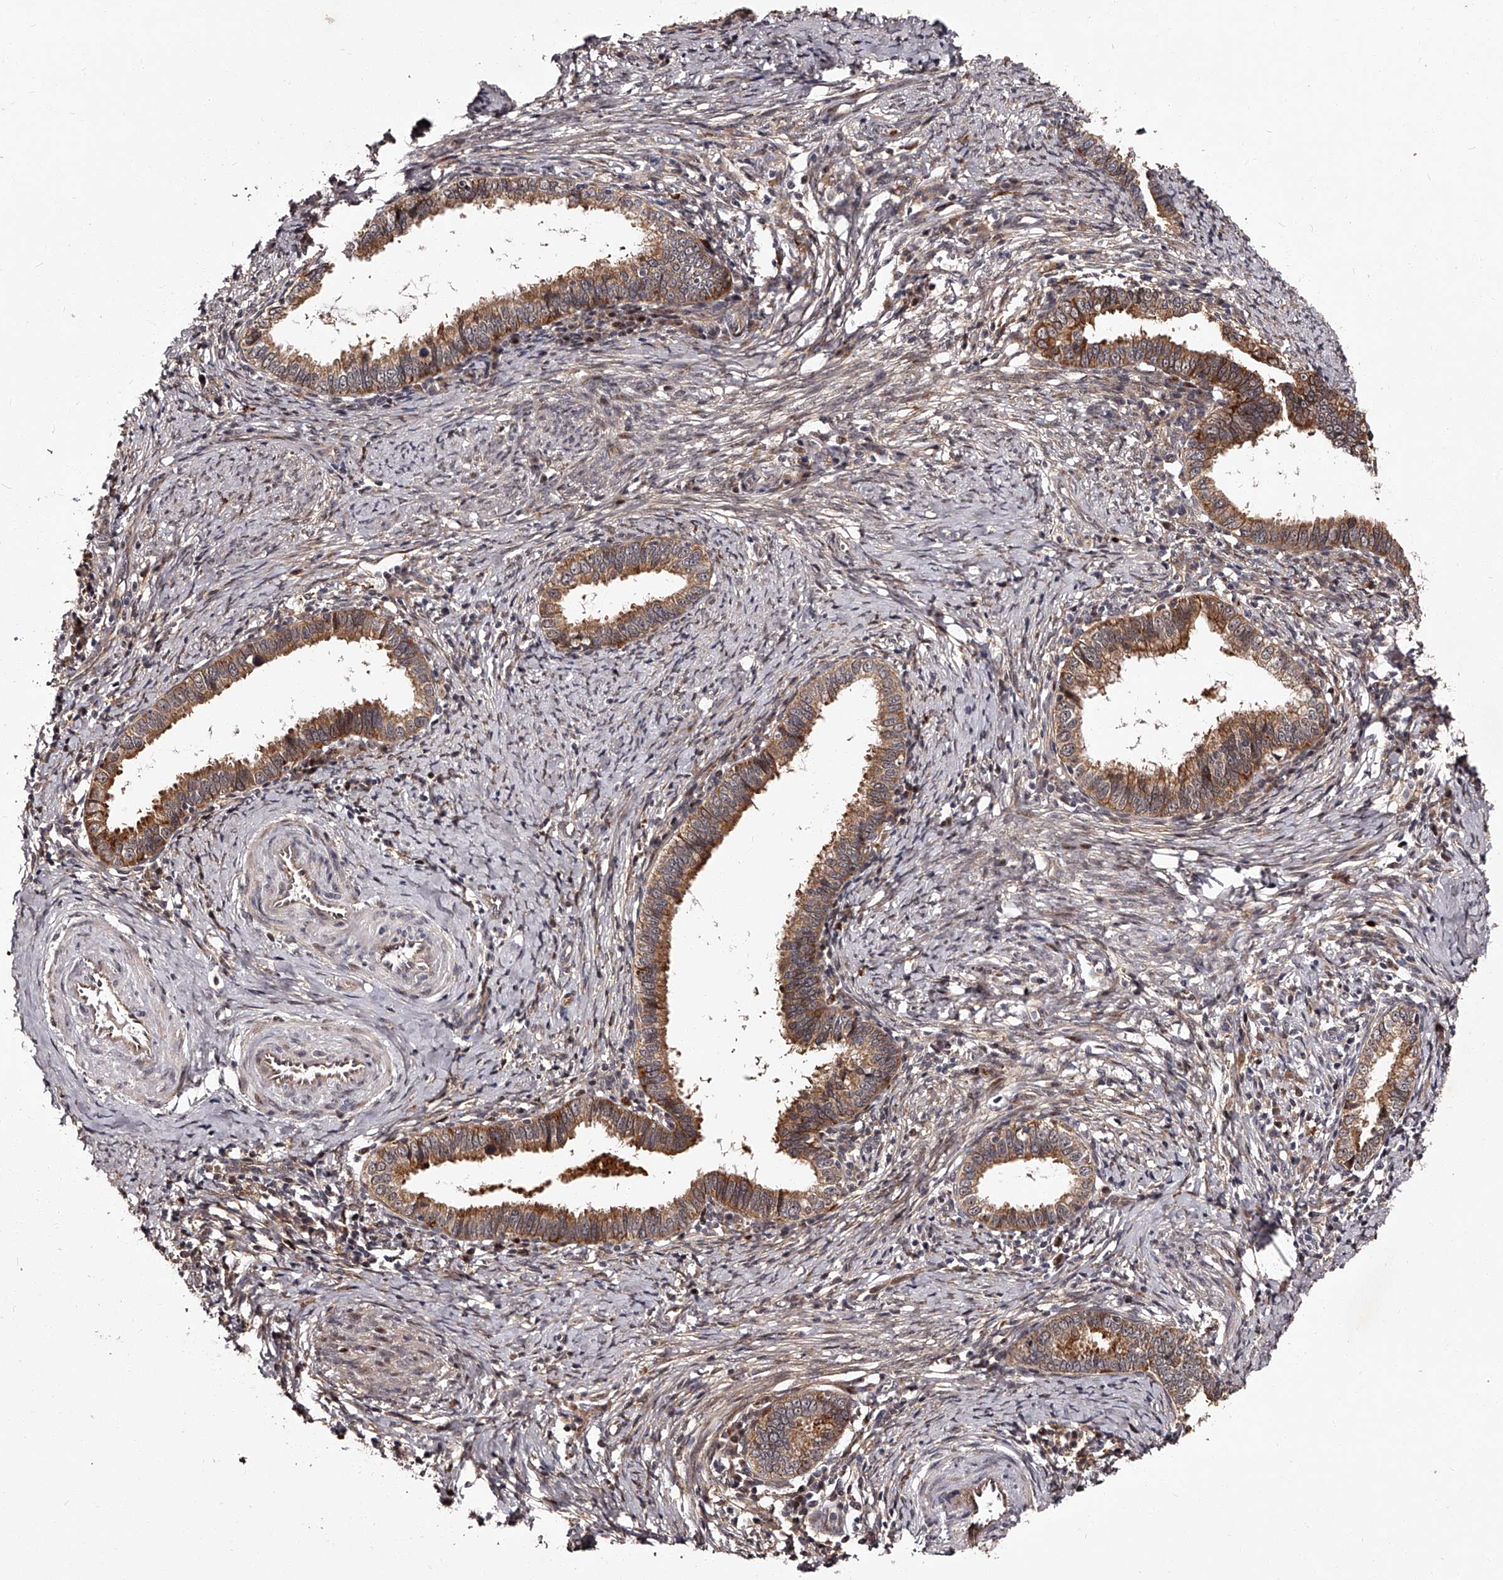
{"staining": {"intensity": "moderate", "quantity": ">75%", "location": "cytoplasmic/membranous"}, "tissue": "cervical cancer", "cell_type": "Tumor cells", "image_type": "cancer", "snomed": [{"axis": "morphology", "description": "Adenocarcinoma, NOS"}, {"axis": "topography", "description": "Cervix"}], "caption": "Human cervical adenocarcinoma stained for a protein (brown) reveals moderate cytoplasmic/membranous positive expression in about >75% of tumor cells.", "gene": "RSC1A1", "patient": {"sex": "female", "age": 36}}